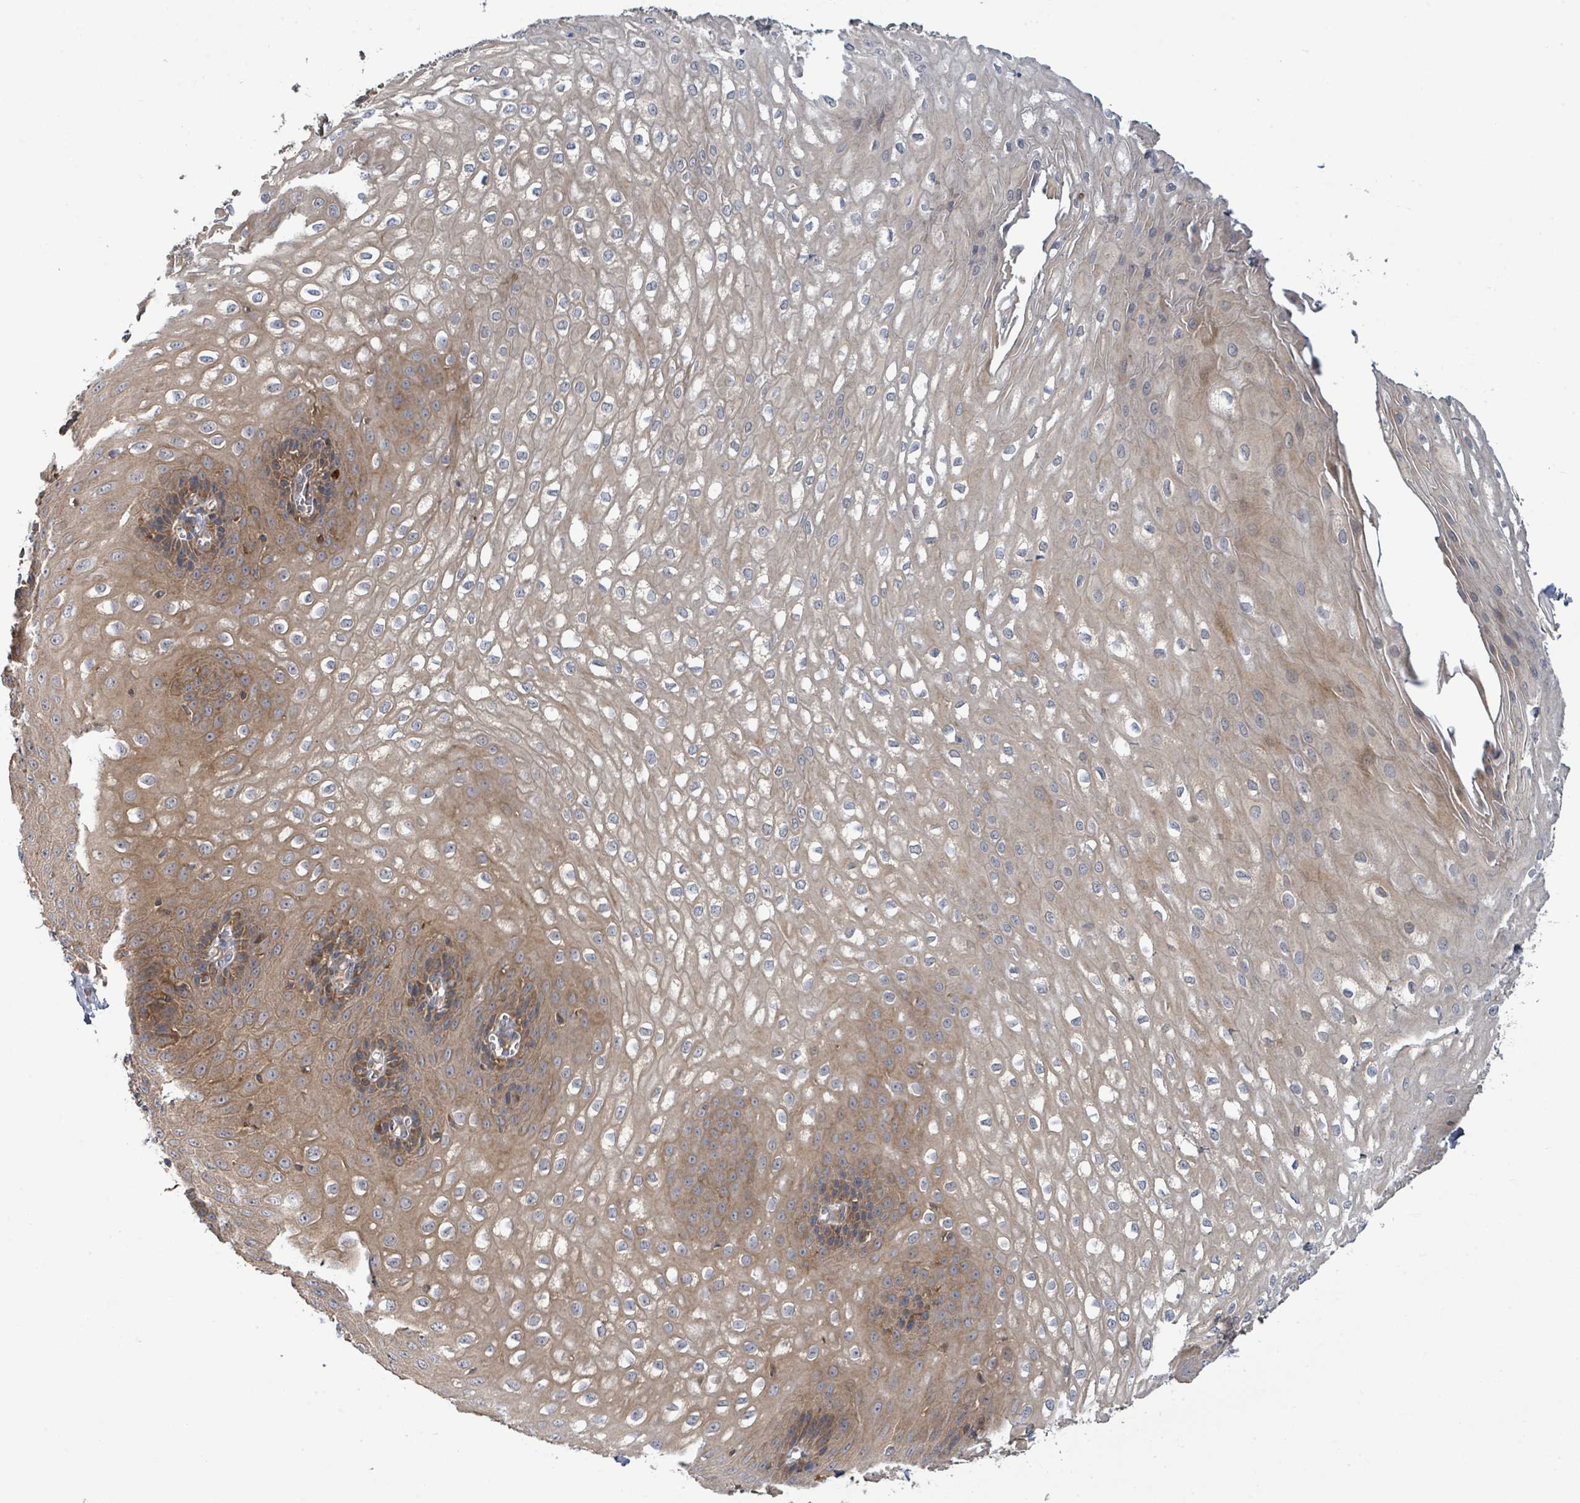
{"staining": {"intensity": "moderate", "quantity": "25%-75%", "location": "cytoplasmic/membranous"}, "tissue": "esophagus", "cell_type": "Squamous epithelial cells", "image_type": "normal", "snomed": [{"axis": "morphology", "description": "Normal tissue, NOS"}, {"axis": "topography", "description": "Esophagus"}], "caption": "This is an image of immunohistochemistry staining of unremarkable esophagus, which shows moderate positivity in the cytoplasmic/membranous of squamous epithelial cells.", "gene": "STARD4", "patient": {"sex": "male", "age": 67}}